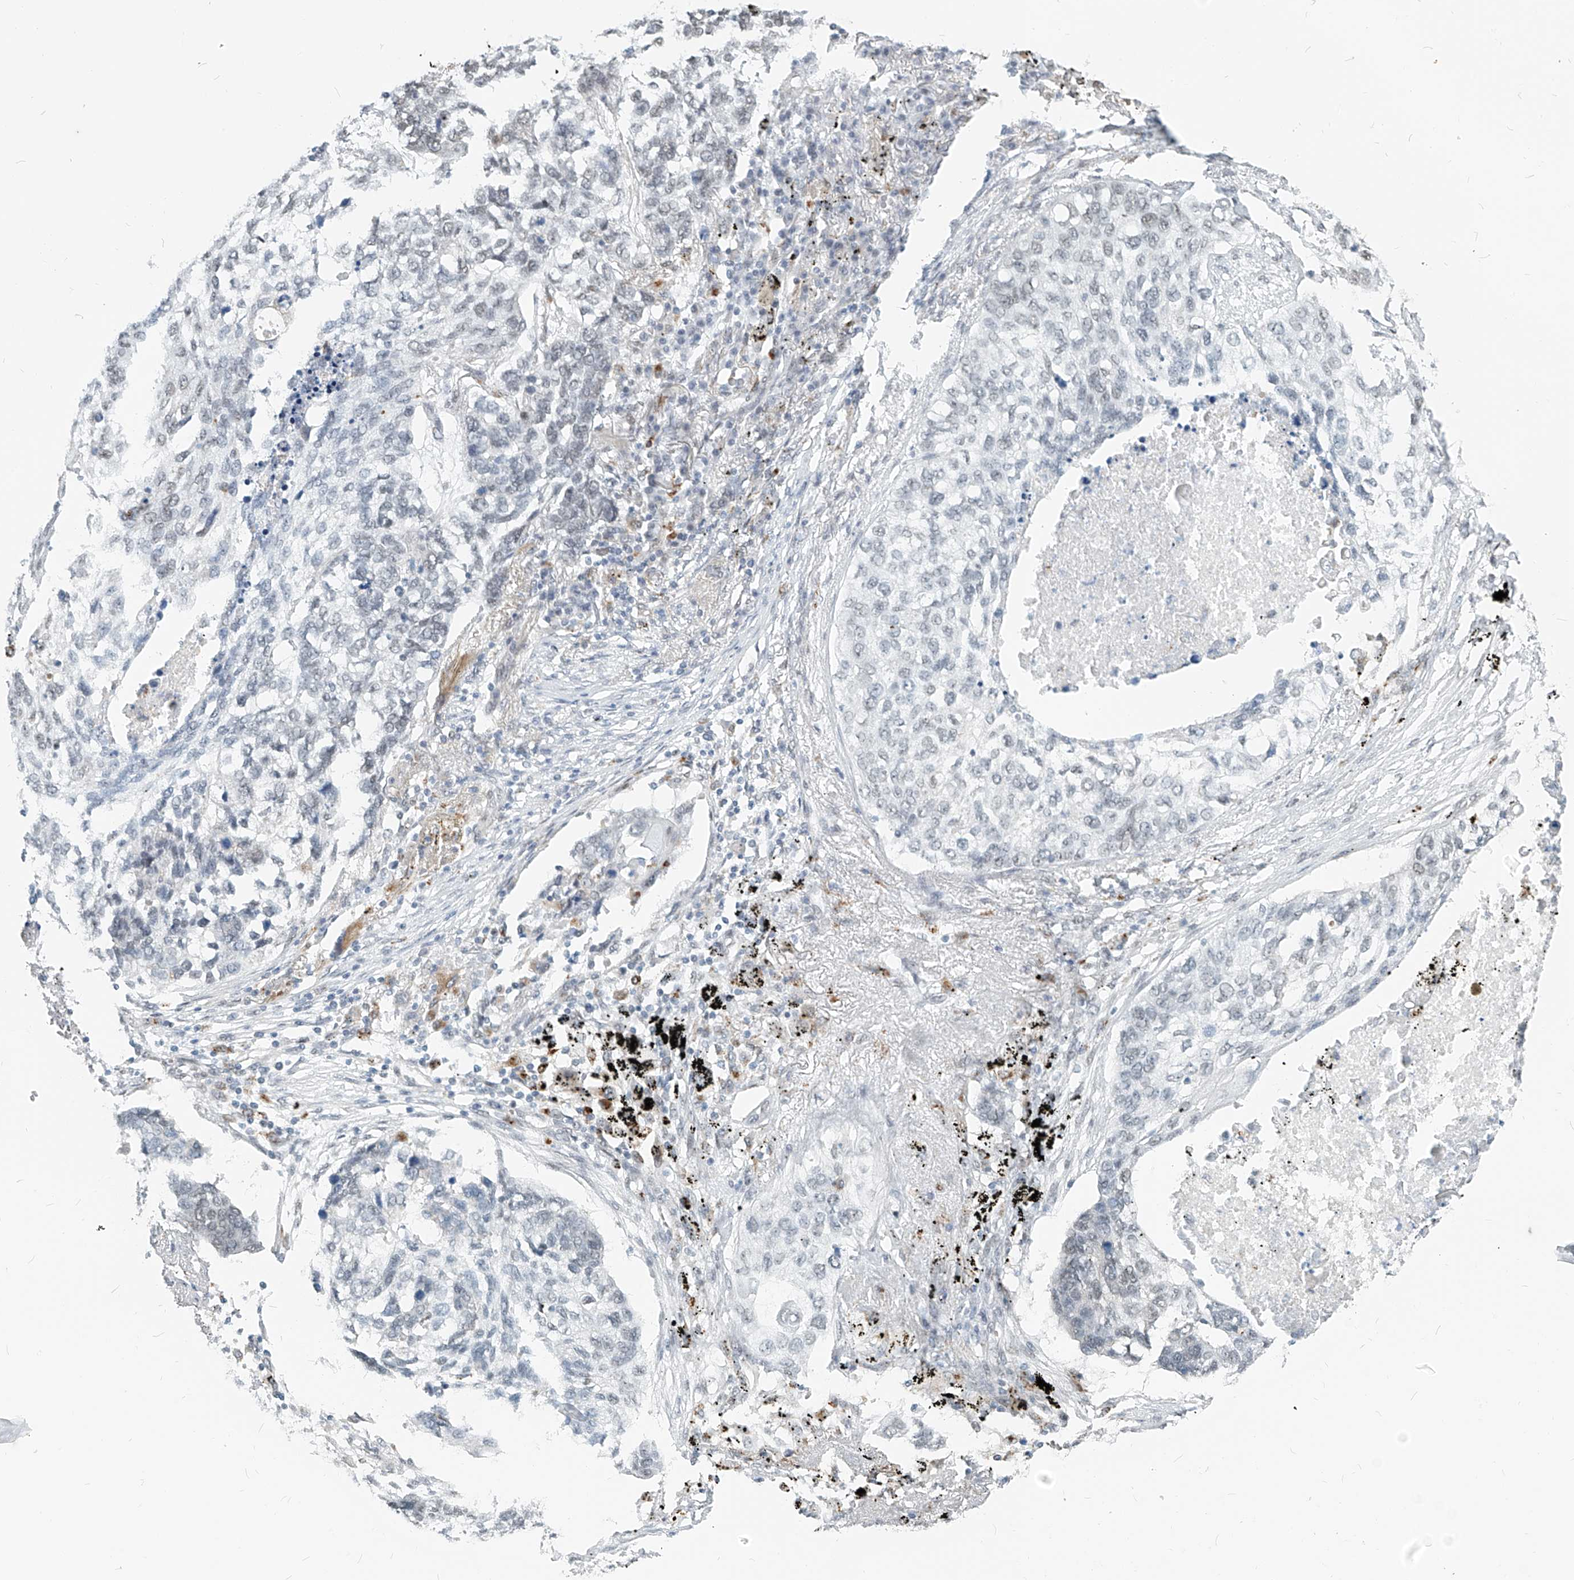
{"staining": {"intensity": "negative", "quantity": "none", "location": "none"}, "tissue": "lung cancer", "cell_type": "Tumor cells", "image_type": "cancer", "snomed": [{"axis": "morphology", "description": "Squamous cell carcinoma, NOS"}, {"axis": "topography", "description": "Lung"}], "caption": "There is no significant staining in tumor cells of squamous cell carcinoma (lung).", "gene": "SASH1", "patient": {"sex": "female", "age": 63}}